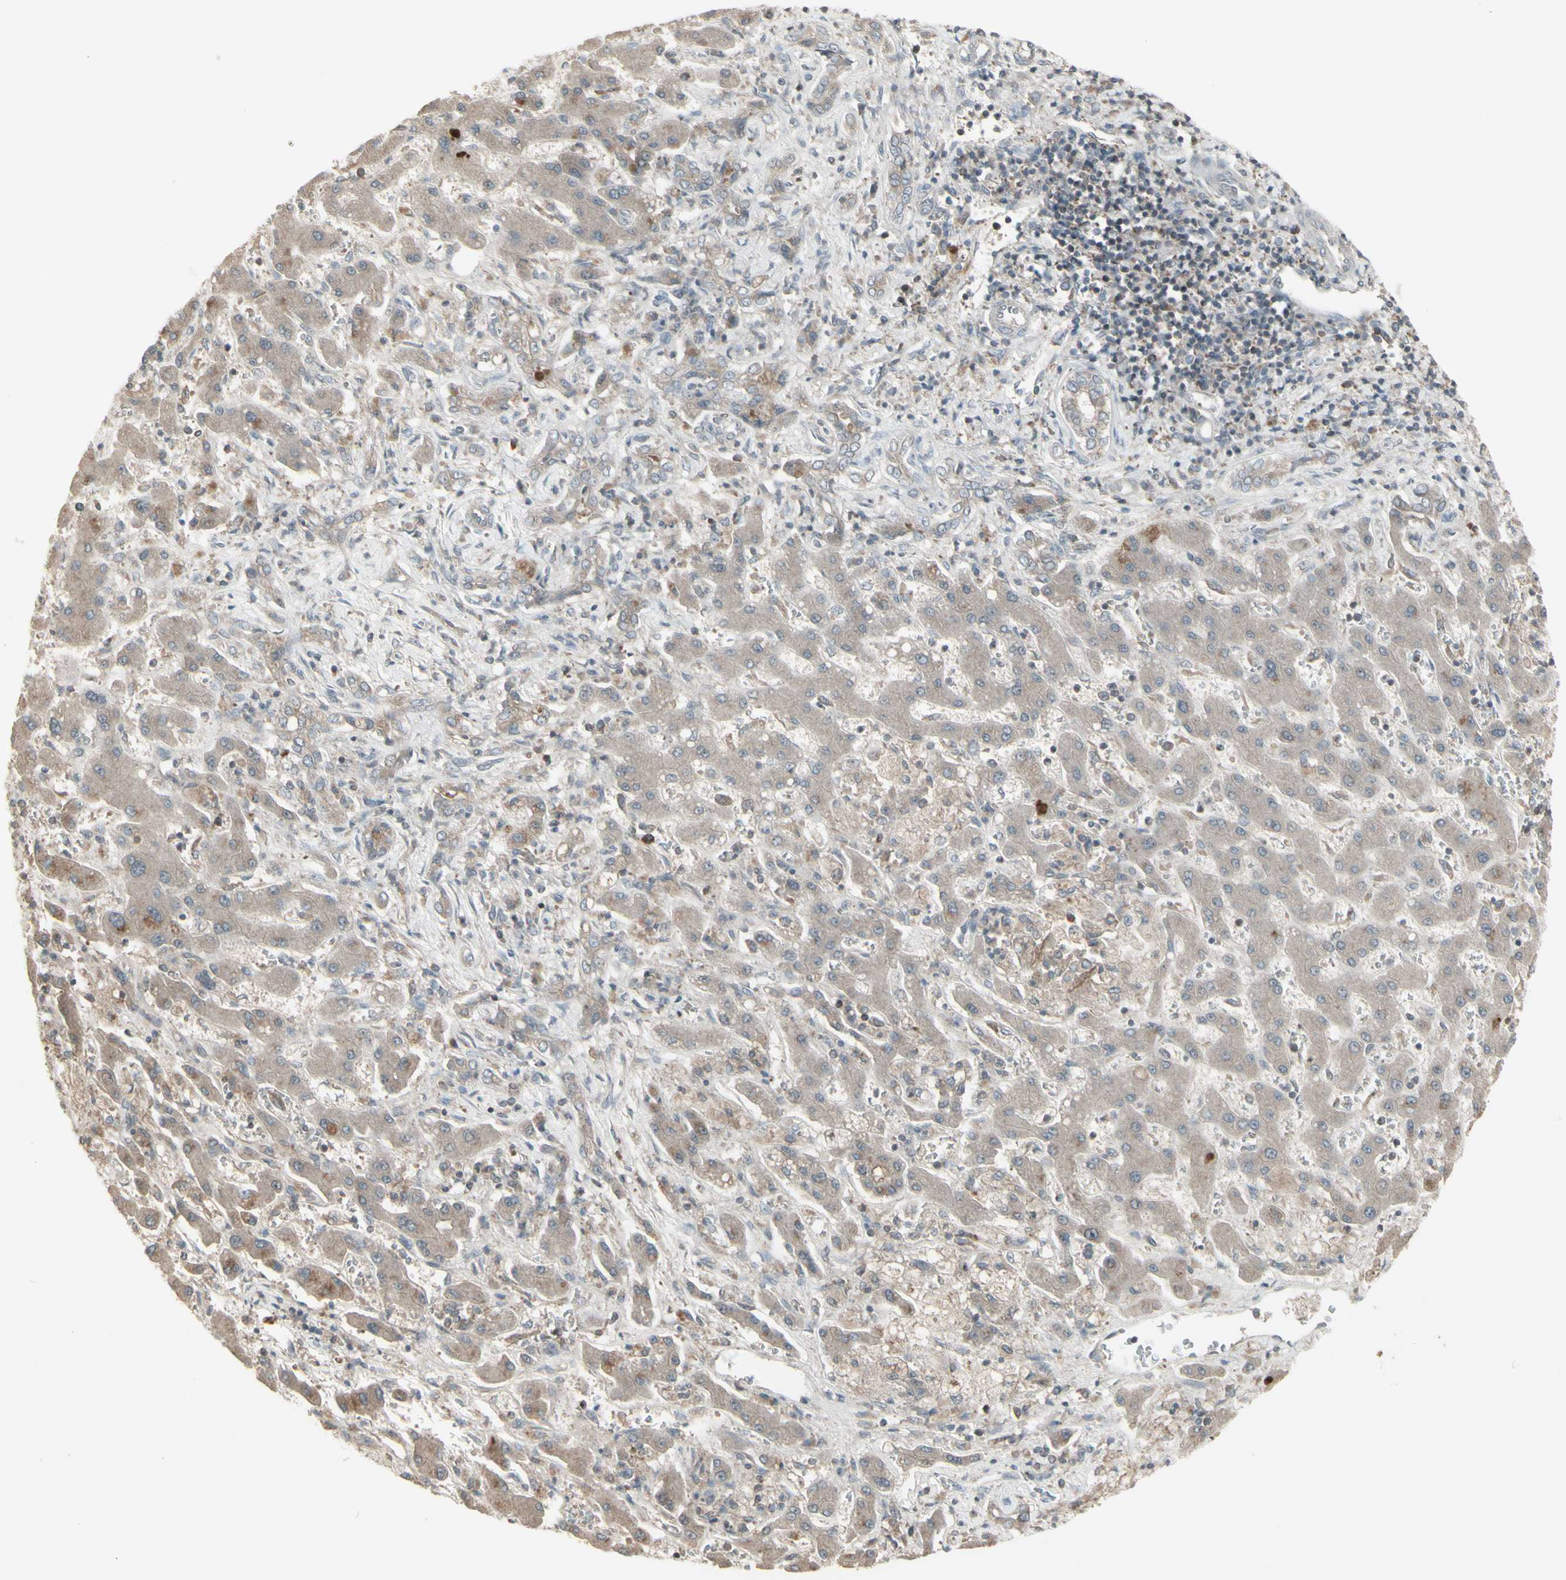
{"staining": {"intensity": "weak", "quantity": "25%-75%", "location": "cytoplasmic/membranous"}, "tissue": "liver cancer", "cell_type": "Tumor cells", "image_type": "cancer", "snomed": [{"axis": "morphology", "description": "Cholangiocarcinoma"}, {"axis": "topography", "description": "Liver"}], "caption": "About 25%-75% of tumor cells in human liver cancer show weak cytoplasmic/membranous protein staining as visualized by brown immunohistochemical staining.", "gene": "CSK", "patient": {"sex": "male", "age": 50}}